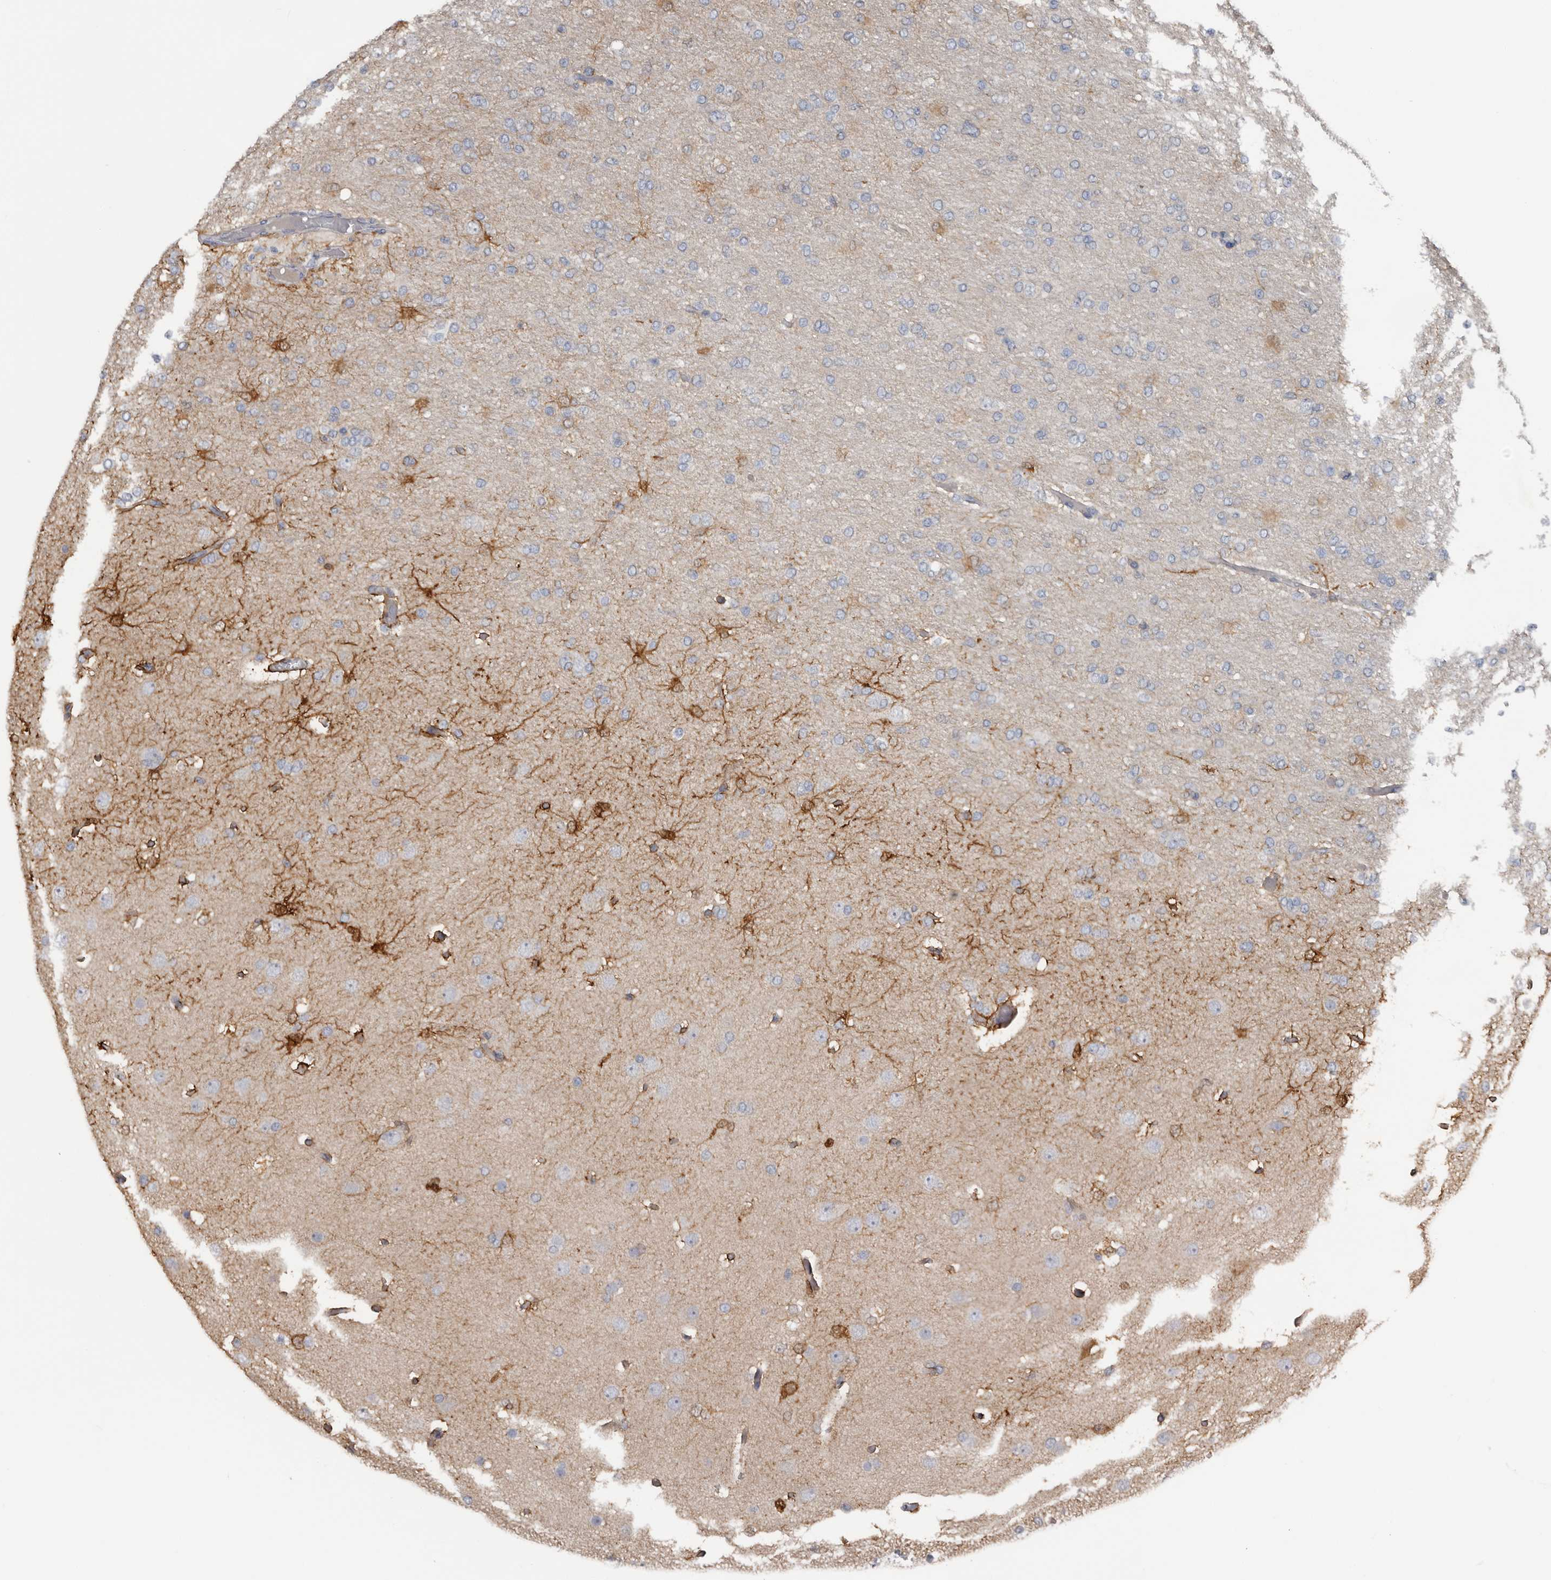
{"staining": {"intensity": "negative", "quantity": "none", "location": "none"}, "tissue": "glioma", "cell_type": "Tumor cells", "image_type": "cancer", "snomed": [{"axis": "morphology", "description": "Glioma, malignant, High grade"}, {"axis": "topography", "description": "Cerebral cortex"}], "caption": "The image reveals no staining of tumor cells in malignant glioma (high-grade). Nuclei are stained in blue.", "gene": "FABP7", "patient": {"sex": "female", "age": 36}}